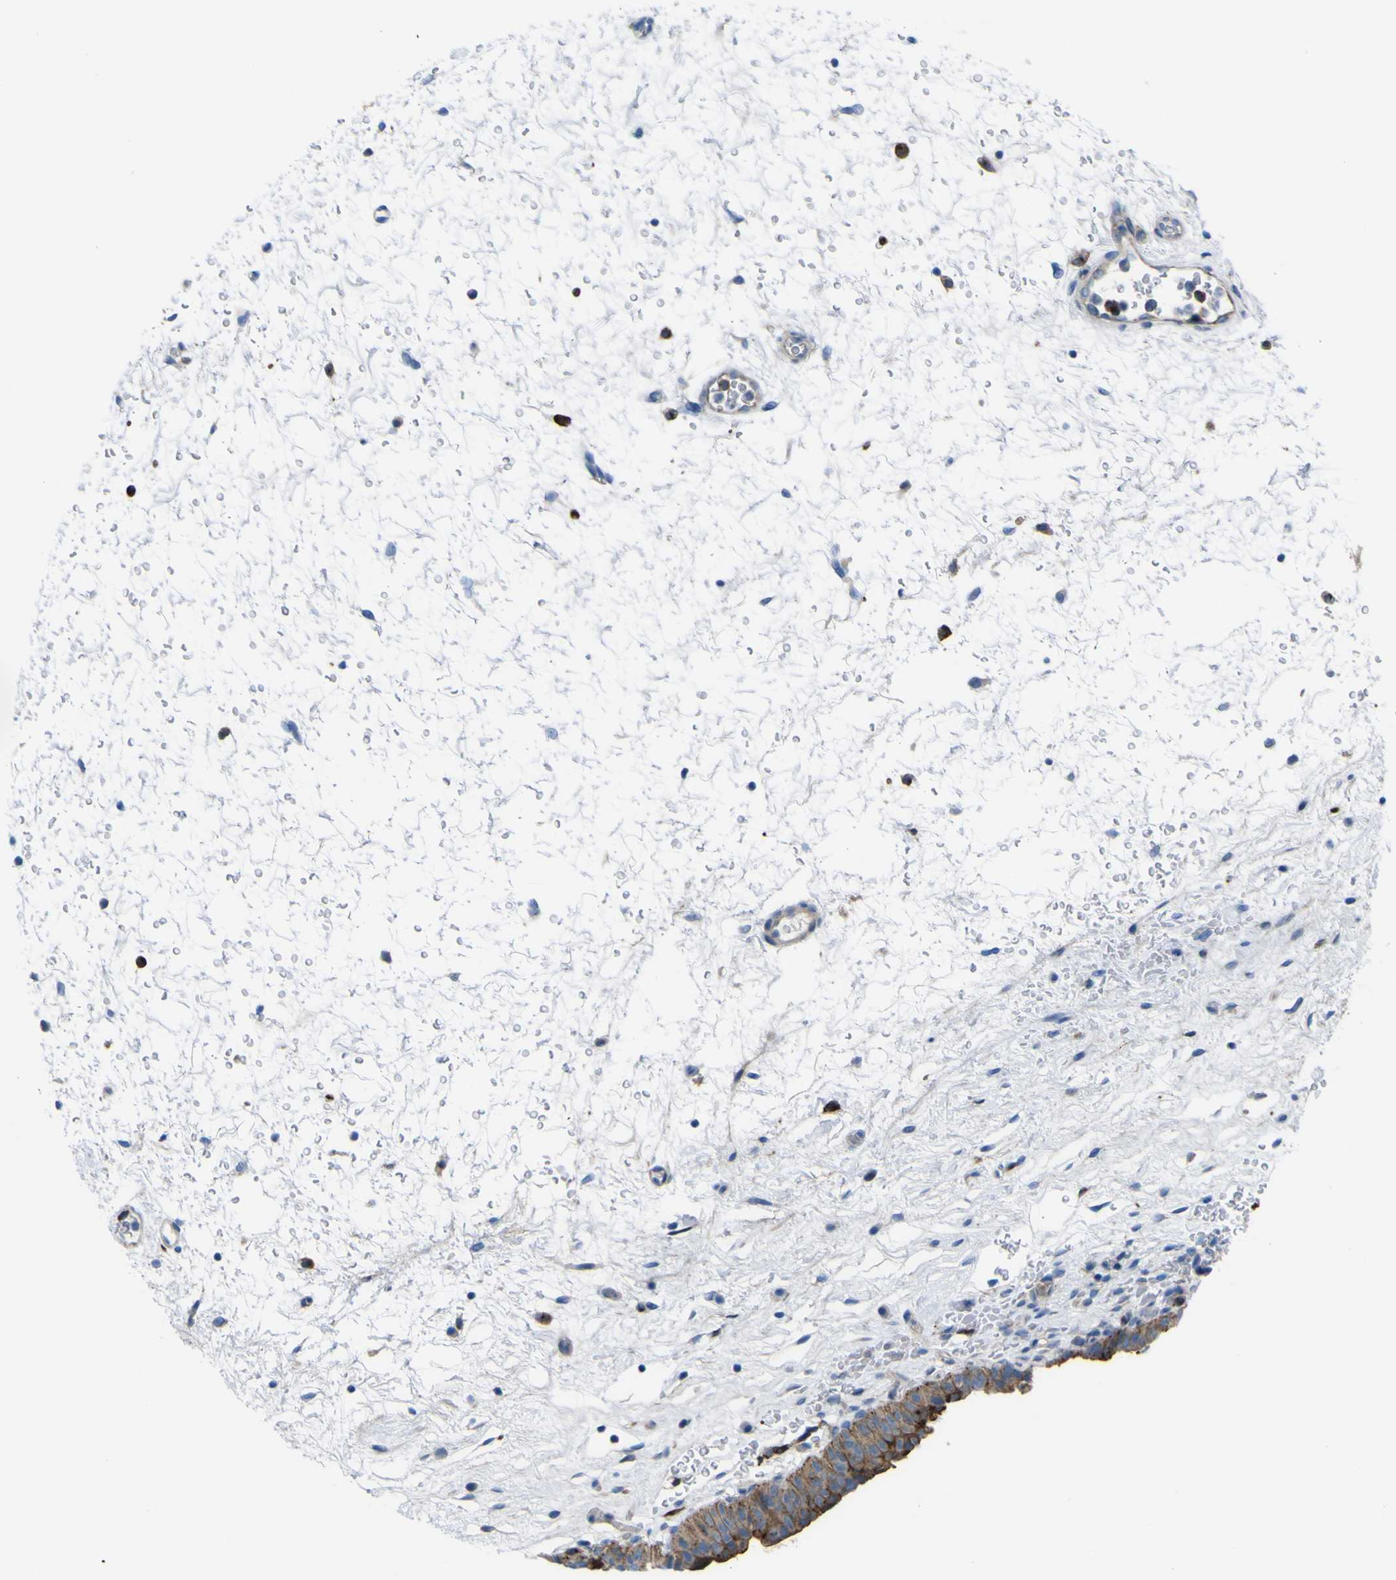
{"staining": {"intensity": "moderate", "quantity": ">75%", "location": "cytoplasmic/membranous"}, "tissue": "urinary bladder", "cell_type": "Urothelial cells", "image_type": "normal", "snomed": [{"axis": "morphology", "description": "Normal tissue, NOS"}, {"axis": "topography", "description": "Urinary bladder"}], "caption": "The histopathology image shows immunohistochemical staining of unremarkable urinary bladder. There is moderate cytoplasmic/membranous staining is present in about >75% of urothelial cells.", "gene": "CST3", "patient": {"sex": "male", "age": 46}}